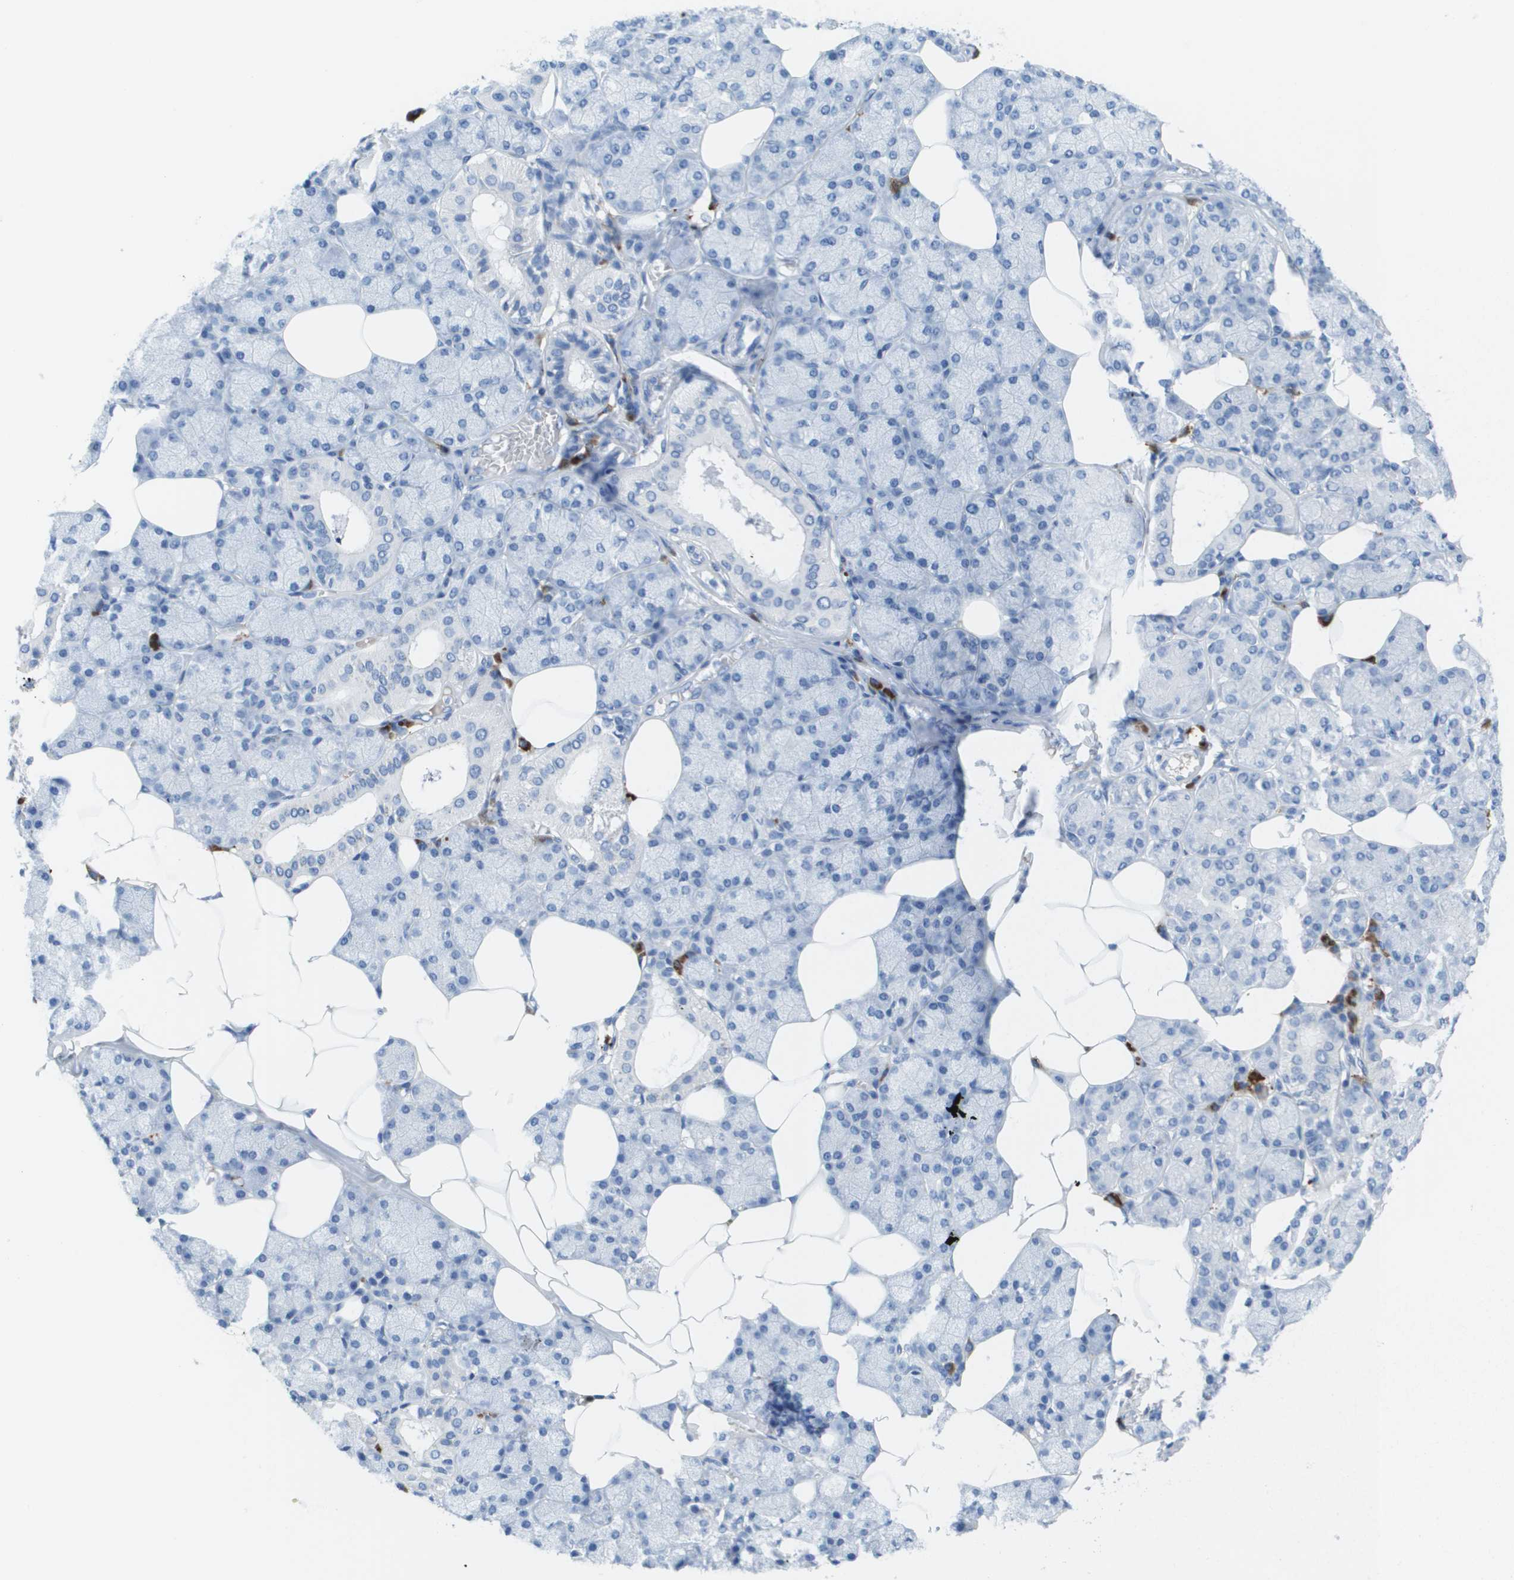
{"staining": {"intensity": "negative", "quantity": "none", "location": "none"}, "tissue": "salivary gland", "cell_type": "Glandular cells", "image_type": "normal", "snomed": [{"axis": "morphology", "description": "Normal tissue, NOS"}, {"axis": "topography", "description": "Salivary gland"}], "caption": "Normal salivary gland was stained to show a protein in brown. There is no significant positivity in glandular cells.", "gene": "GPR18", "patient": {"sex": "male", "age": 62}}